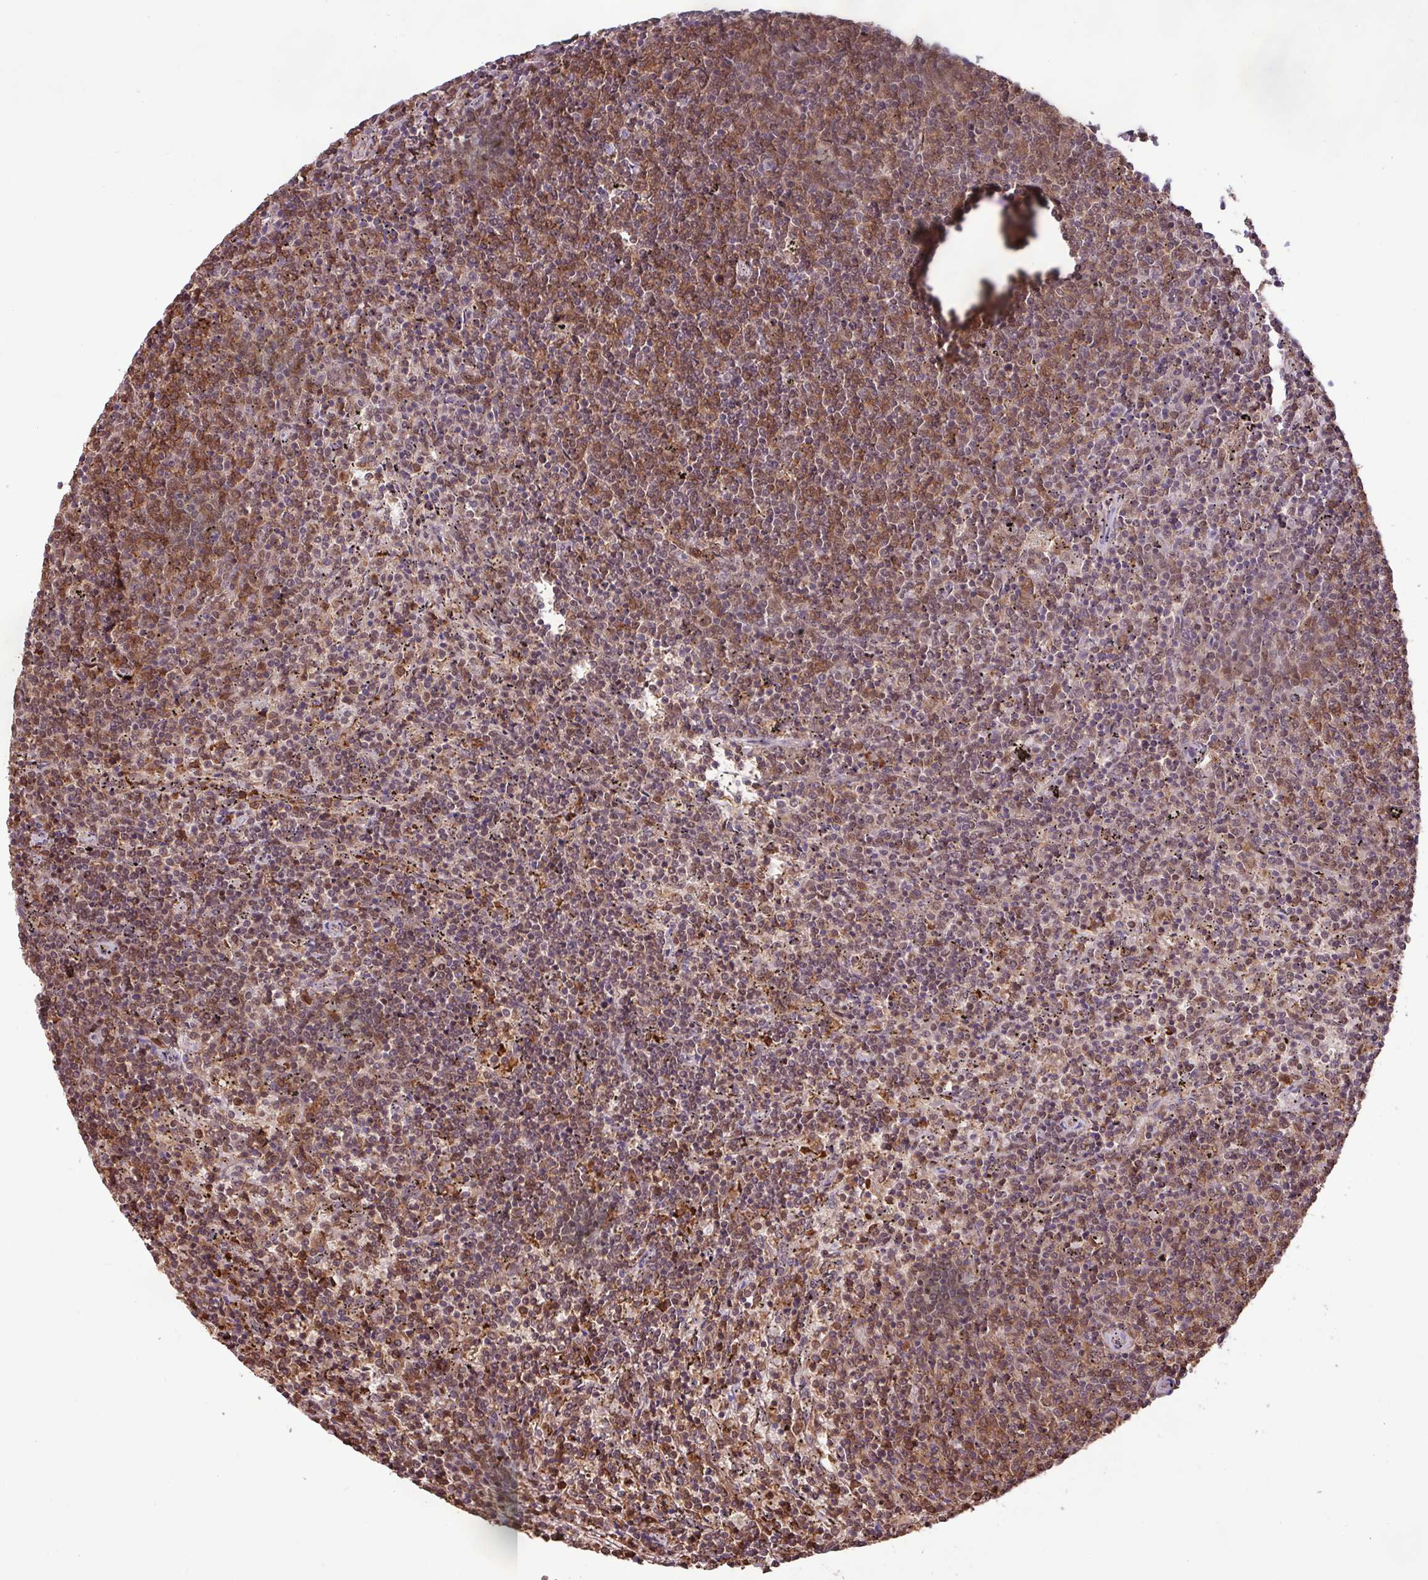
{"staining": {"intensity": "moderate", "quantity": ">75%", "location": "cytoplasmic/membranous,nuclear"}, "tissue": "lymphoma", "cell_type": "Tumor cells", "image_type": "cancer", "snomed": [{"axis": "morphology", "description": "Malignant lymphoma, non-Hodgkin's type, Low grade"}, {"axis": "topography", "description": "Spleen"}], "caption": "Approximately >75% of tumor cells in human low-grade malignant lymphoma, non-Hodgkin's type exhibit moderate cytoplasmic/membranous and nuclear protein staining as visualized by brown immunohistochemical staining.", "gene": "GON7", "patient": {"sex": "female", "age": 50}}